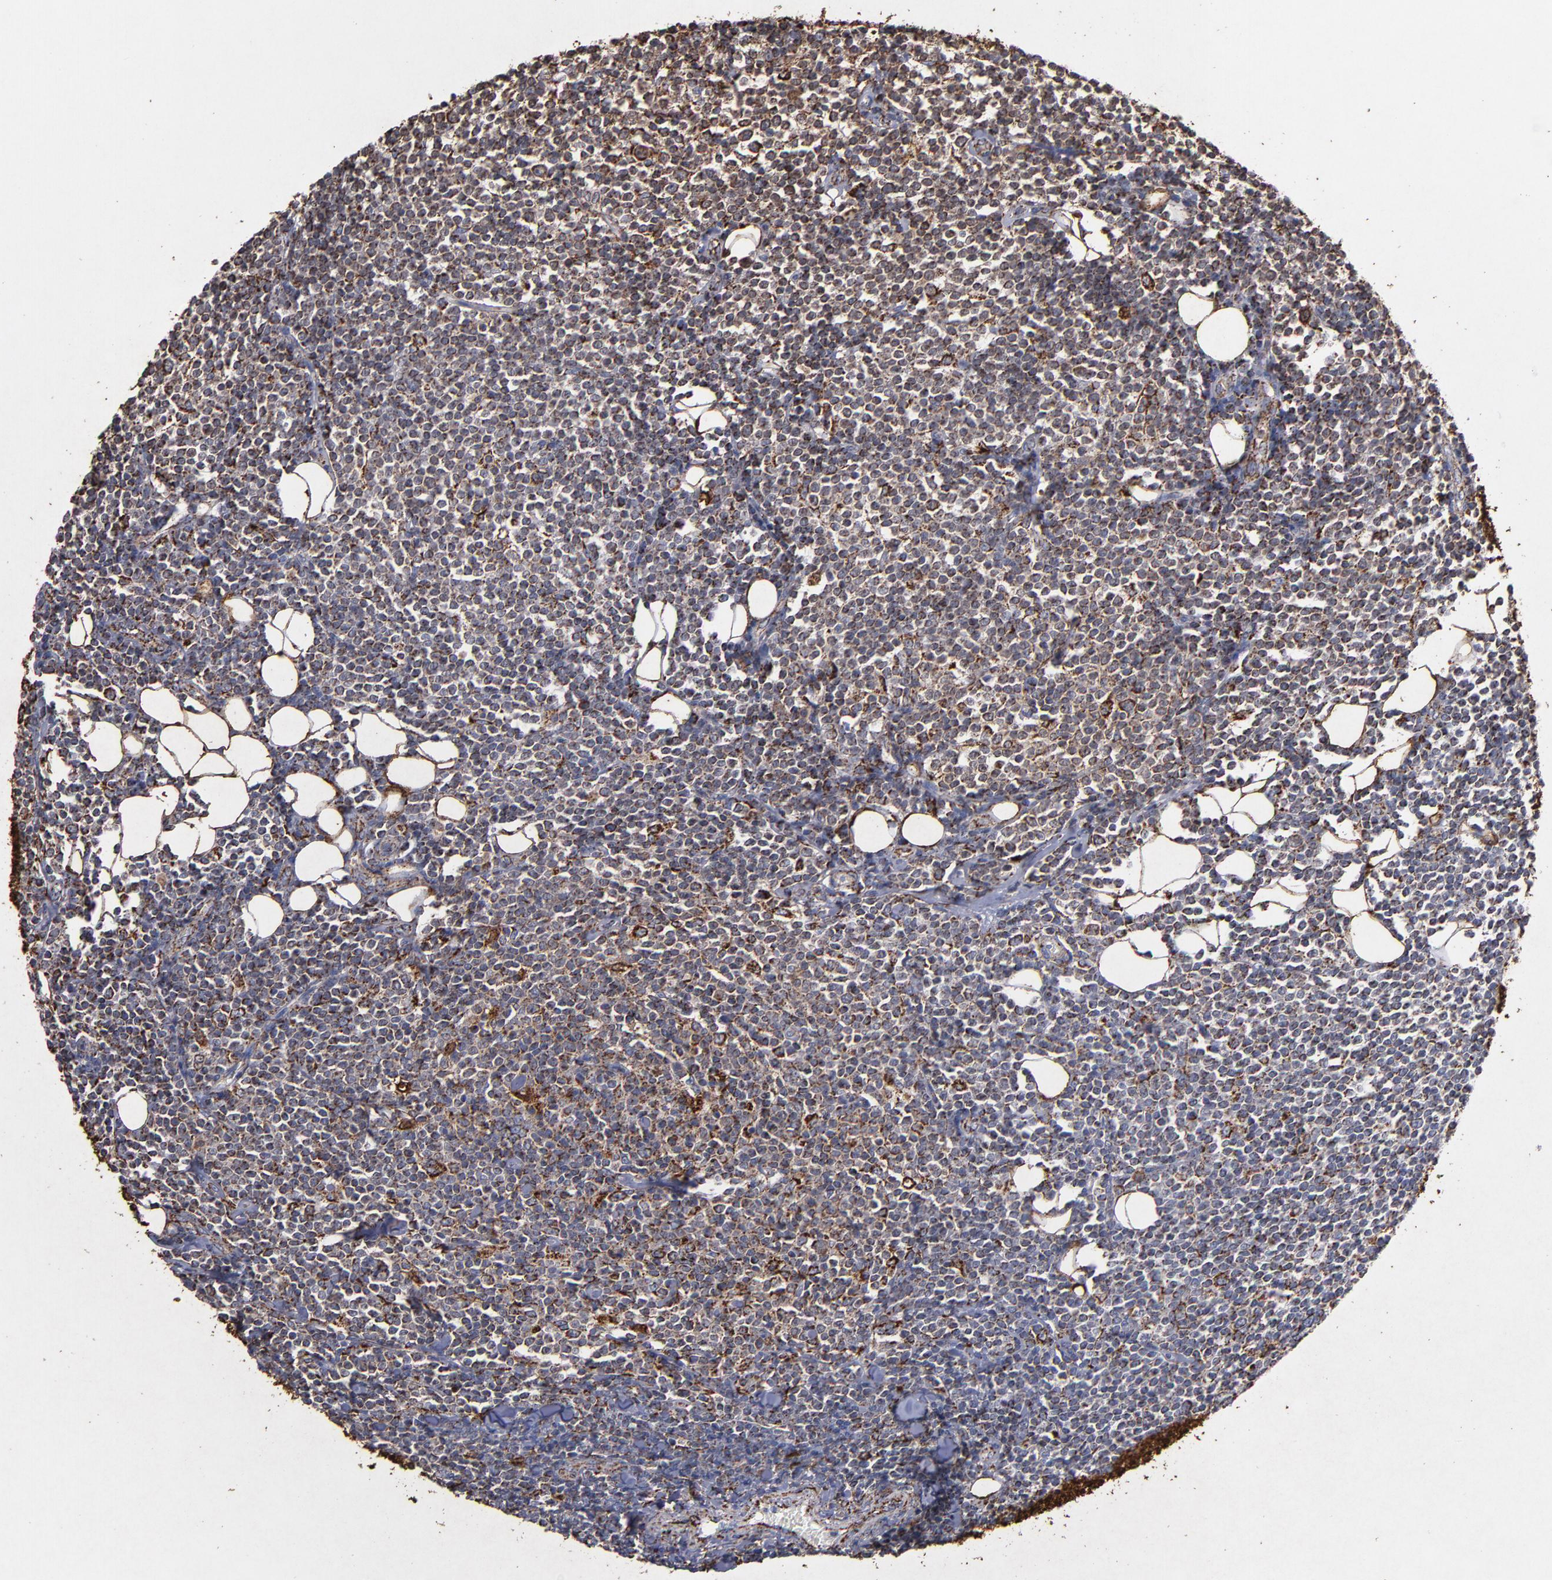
{"staining": {"intensity": "moderate", "quantity": ">75%", "location": "cytoplasmic/membranous"}, "tissue": "lymphoma", "cell_type": "Tumor cells", "image_type": "cancer", "snomed": [{"axis": "morphology", "description": "Malignant lymphoma, non-Hodgkin's type, Low grade"}, {"axis": "topography", "description": "Soft tissue"}], "caption": "Tumor cells exhibit medium levels of moderate cytoplasmic/membranous expression in about >75% of cells in human lymphoma.", "gene": "SOD2", "patient": {"sex": "male", "age": 92}}